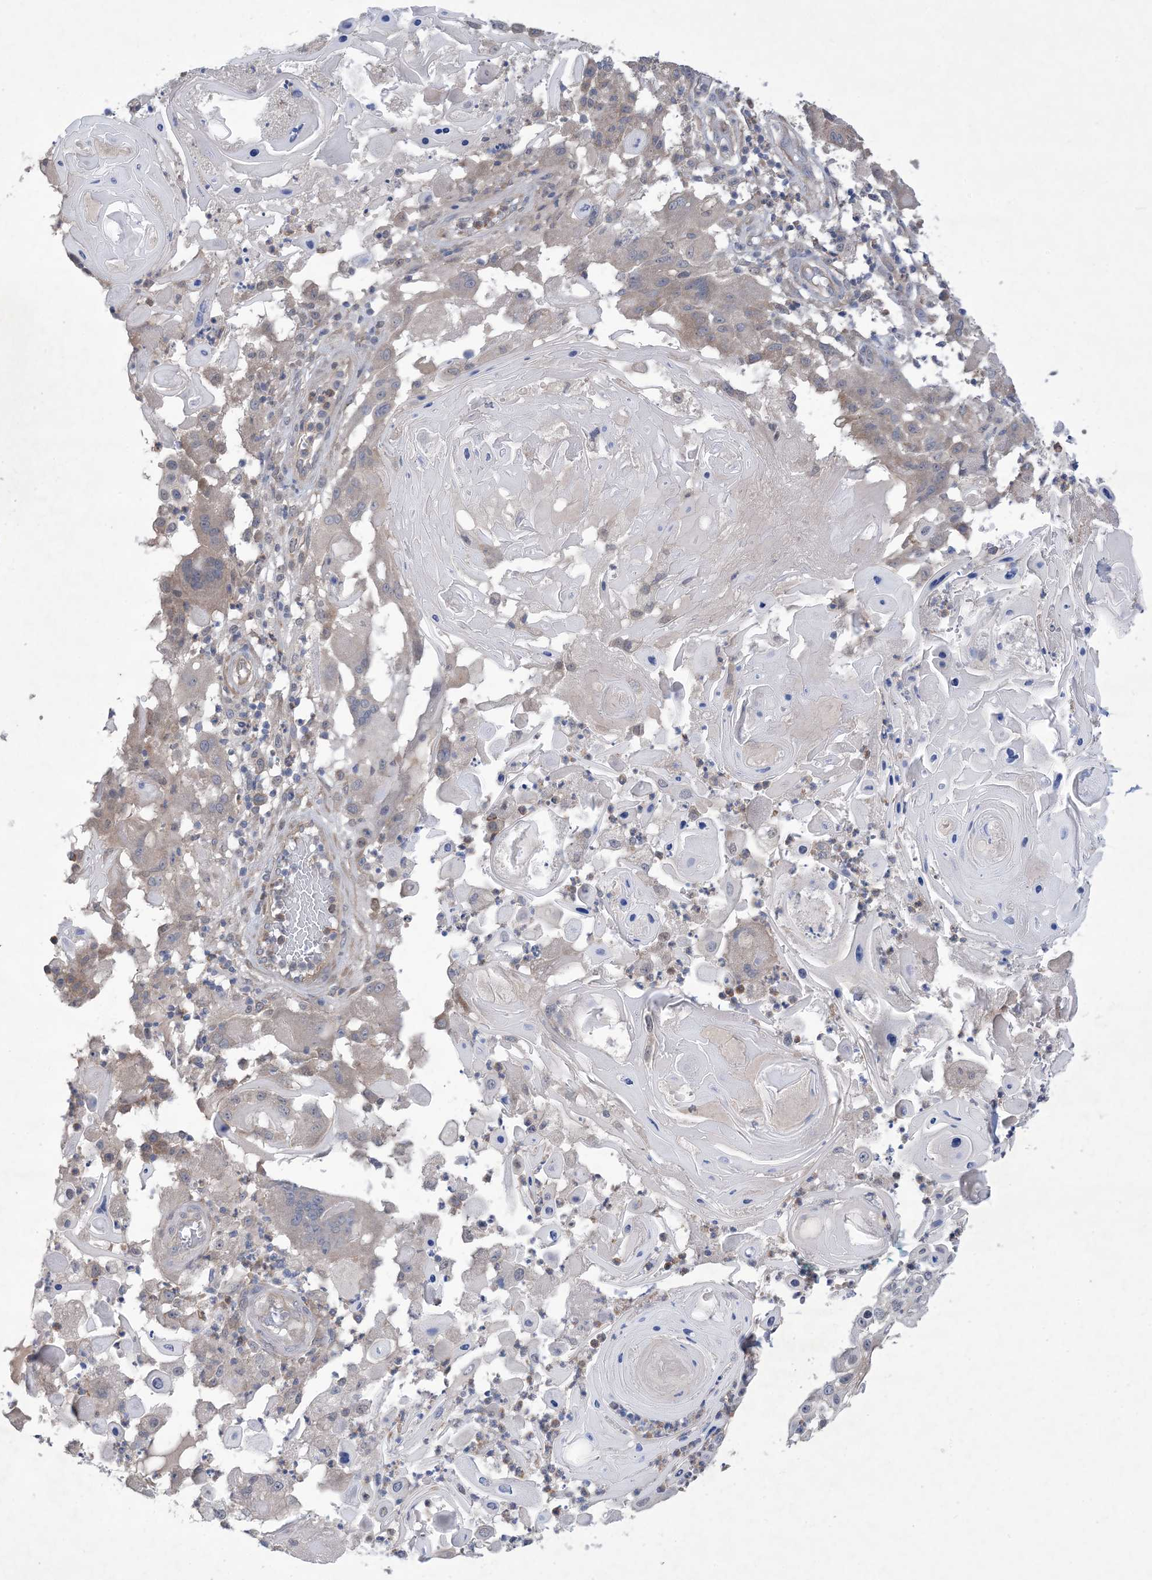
{"staining": {"intensity": "moderate", "quantity": "25%-75%", "location": "cytoplasmic/membranous"}, "tissue": "skin cancer", "cell_type": "Tumor cells", "image_type": "cancer", "snomed": [{"axis": "morphology", "description": "Squamous cell carcinoma, NOS"}, {"axis": "topography", "description": "Skin"}], "caption": "IHC of squamous cell carcinoma (skin) displays medium levels of moderate cytoplasmic/membranous staining in approximately 25%-75% of tumor cells.", "gene": "EHBP1", "patient": {"sex": "female", "age": 44}}